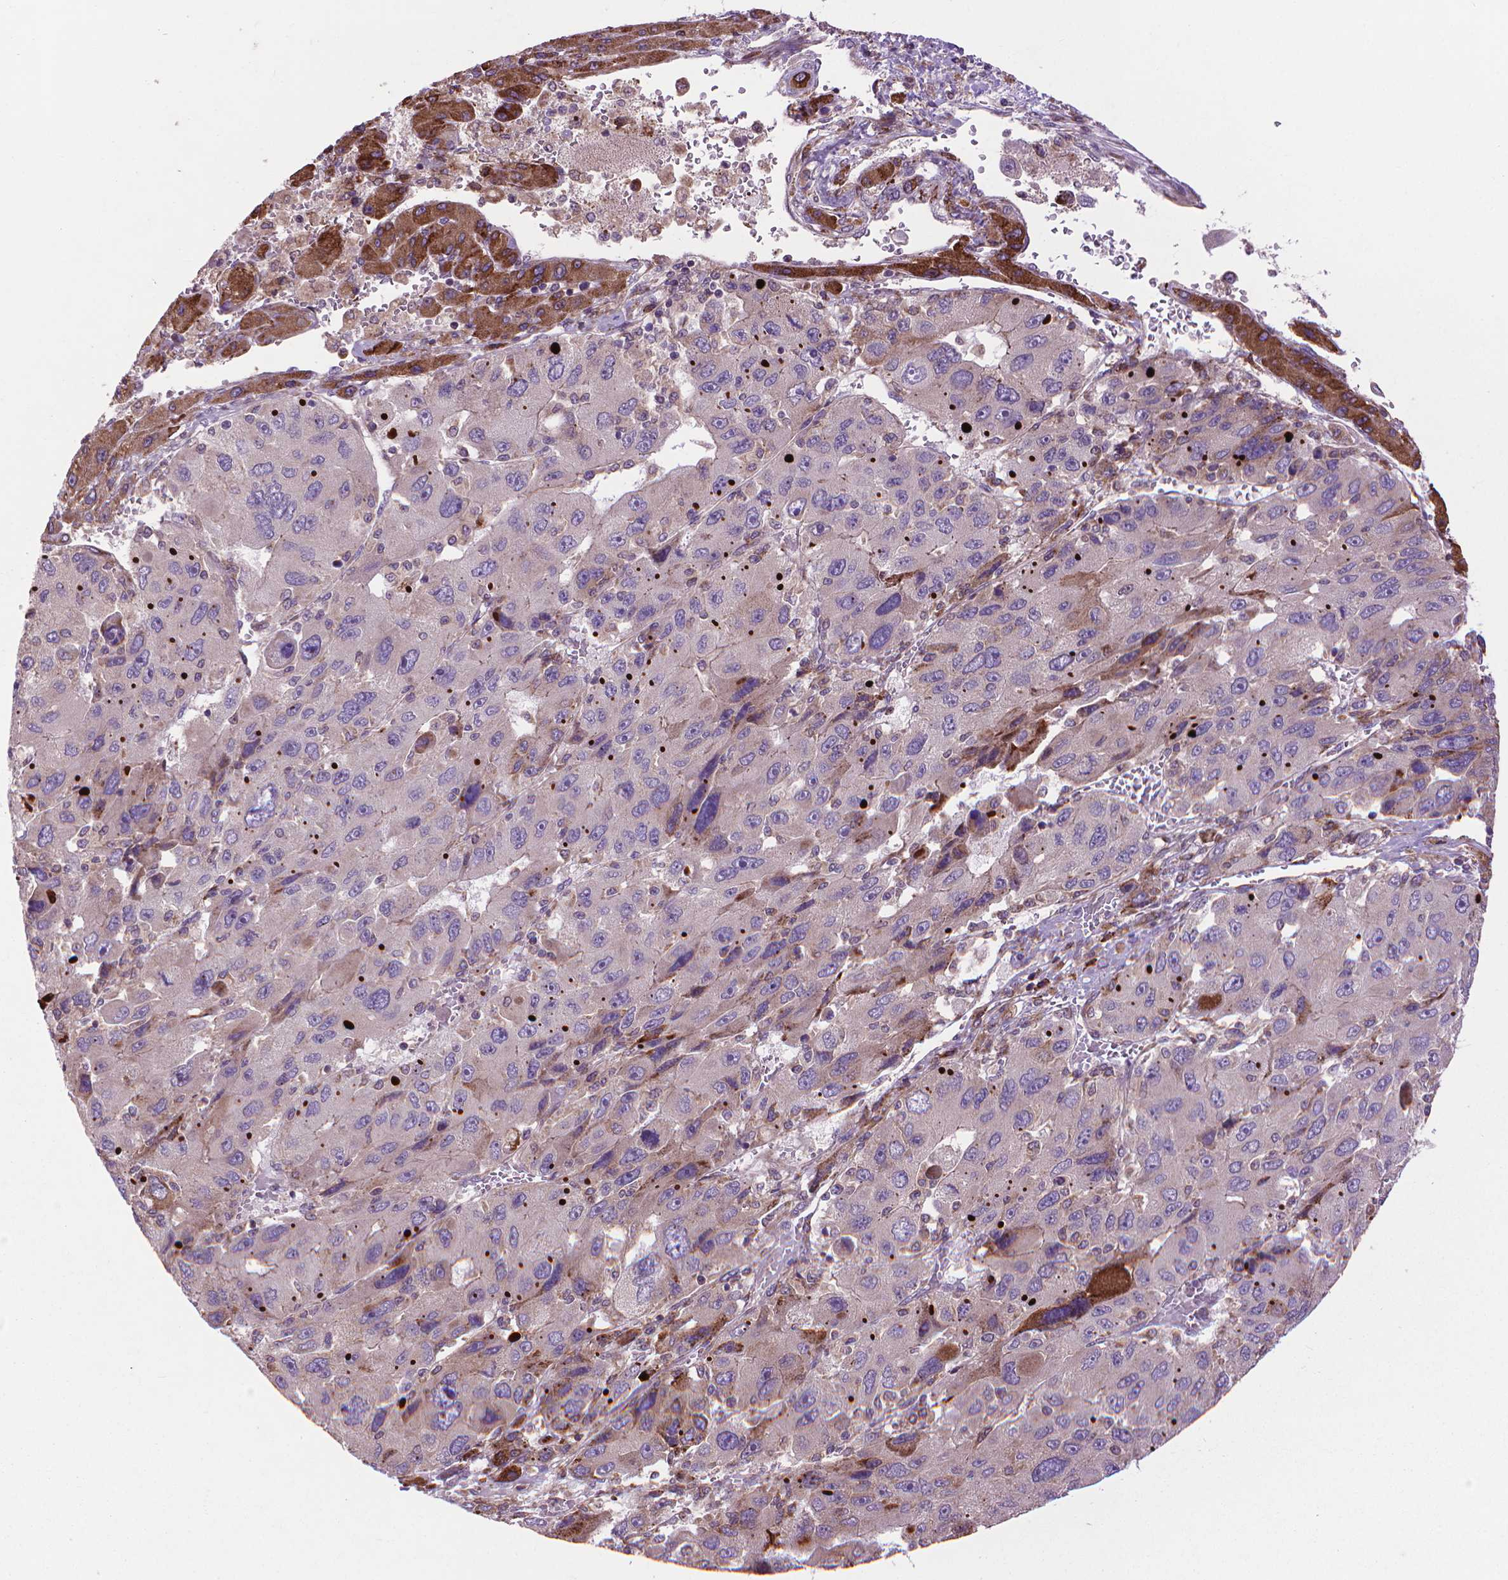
{"staining": {"intensity": "negative", "quantity": "none", "location": "none"}, "tissue": "liver cancer", "cell_type": "Tumor cells", "image_type": "cancer", "snomed": [{"axis": "morphology", "description": "Carcinoma, Hepatocellular, NOS"}, {"axis": "topography", "description": "Liver"}], "caption": "A micrograph of liver cancer stained for a protein shows no brown staining in tumor cells.", "gene": "MYH14", "patient": {"sex": "female", "age": 41}}